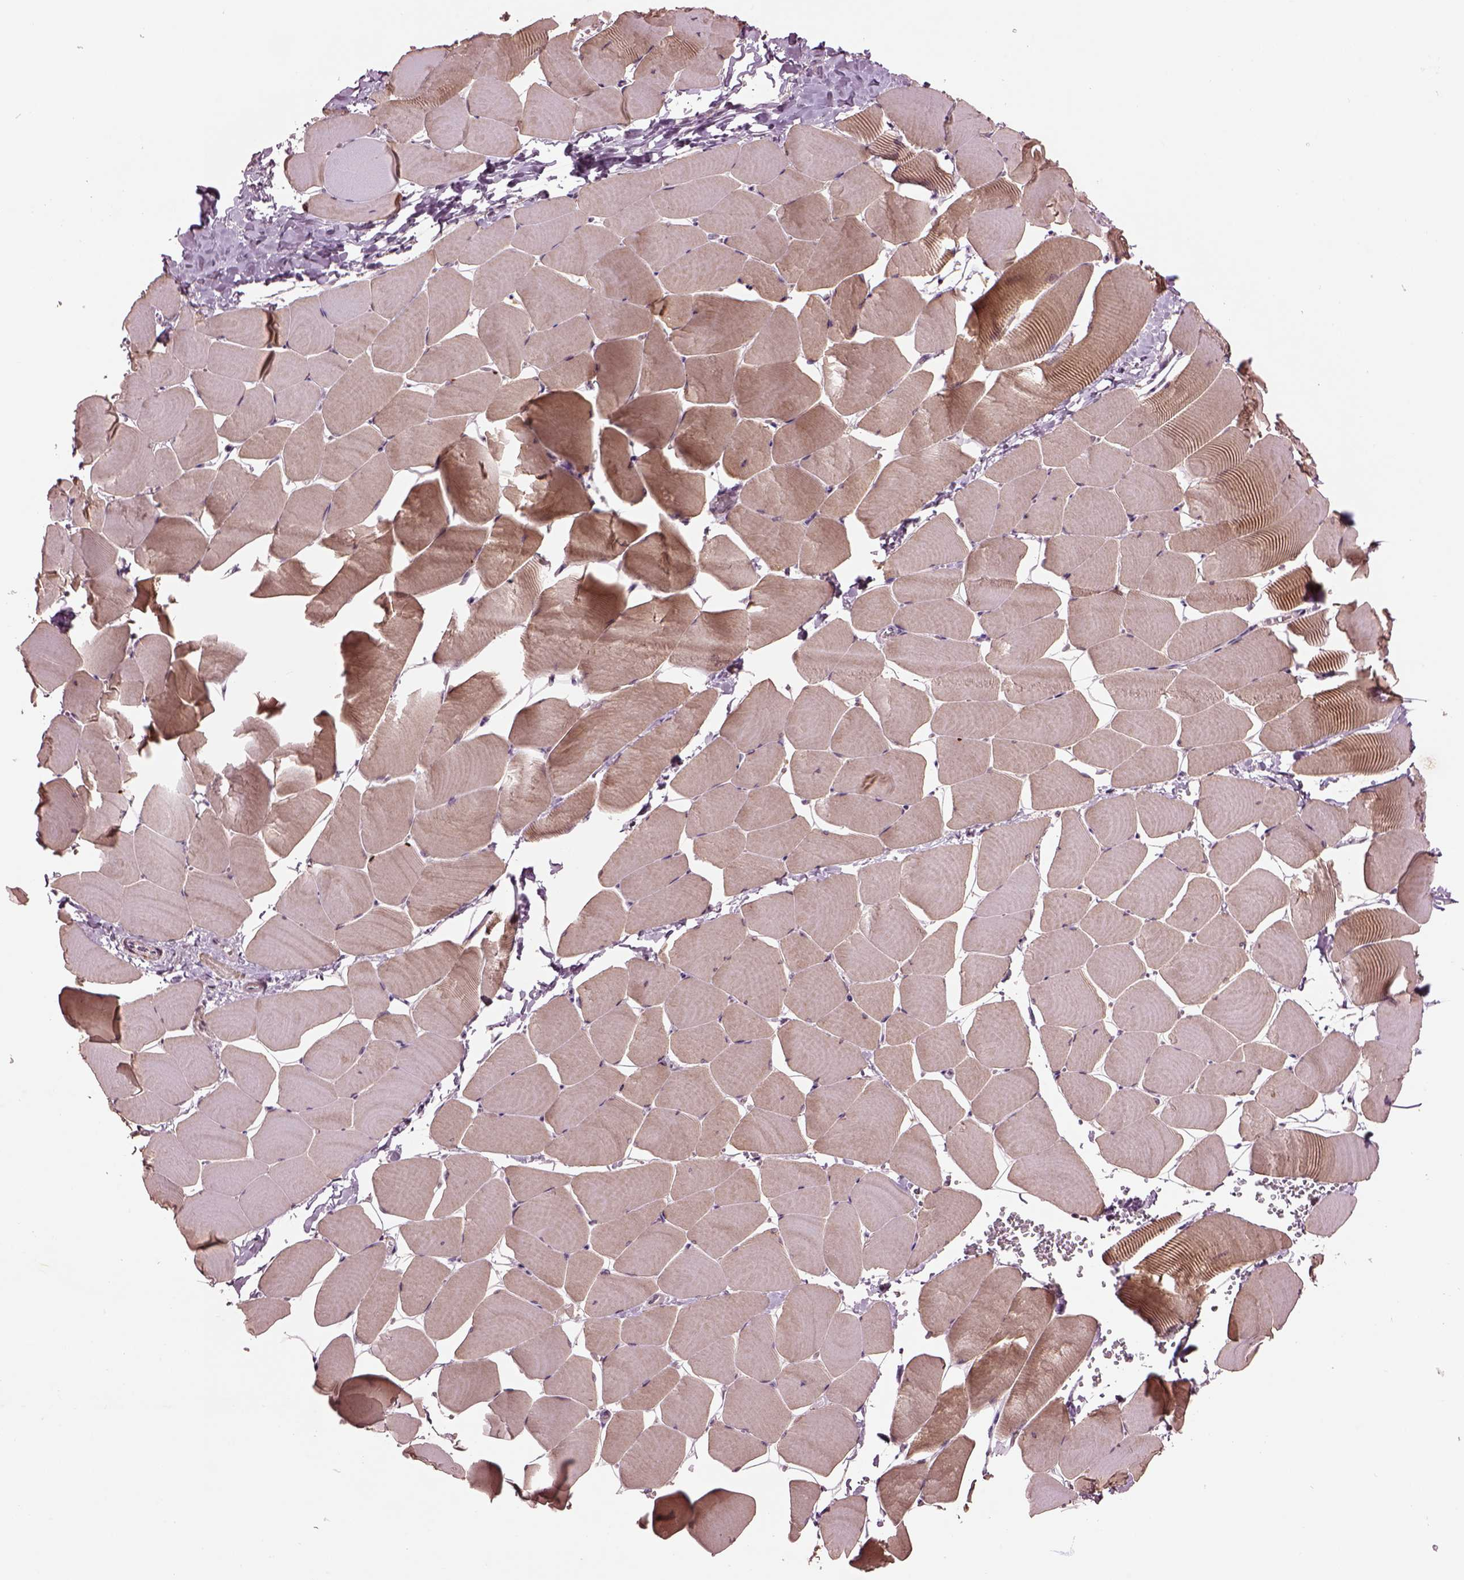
{"staining": {"intensity": "weak", "quantity": "<25%", "location": "cytoplasmic/membranous"}, "tissue": "skeletal muscle", "cell_type": "Myocytes", "image_type": "normal", "snomed": [{"axis": "morphology", "description": "Normal tissue, NOS"}, {"axis": "topography", "description": "Skeletal muscle"}], "caption": "Immunohistochemistry of benign skeletal muscle displays no staining in myocytes. The staining was performed using DAB (3,3'-diaminobenzidine) to visualize the protein expression in brown, while the nuclei were stained in blue with hematoxylin (Magnification: 20x).", "gene": "MTHFS", "patient": {"sex": "male", "age": 25}}